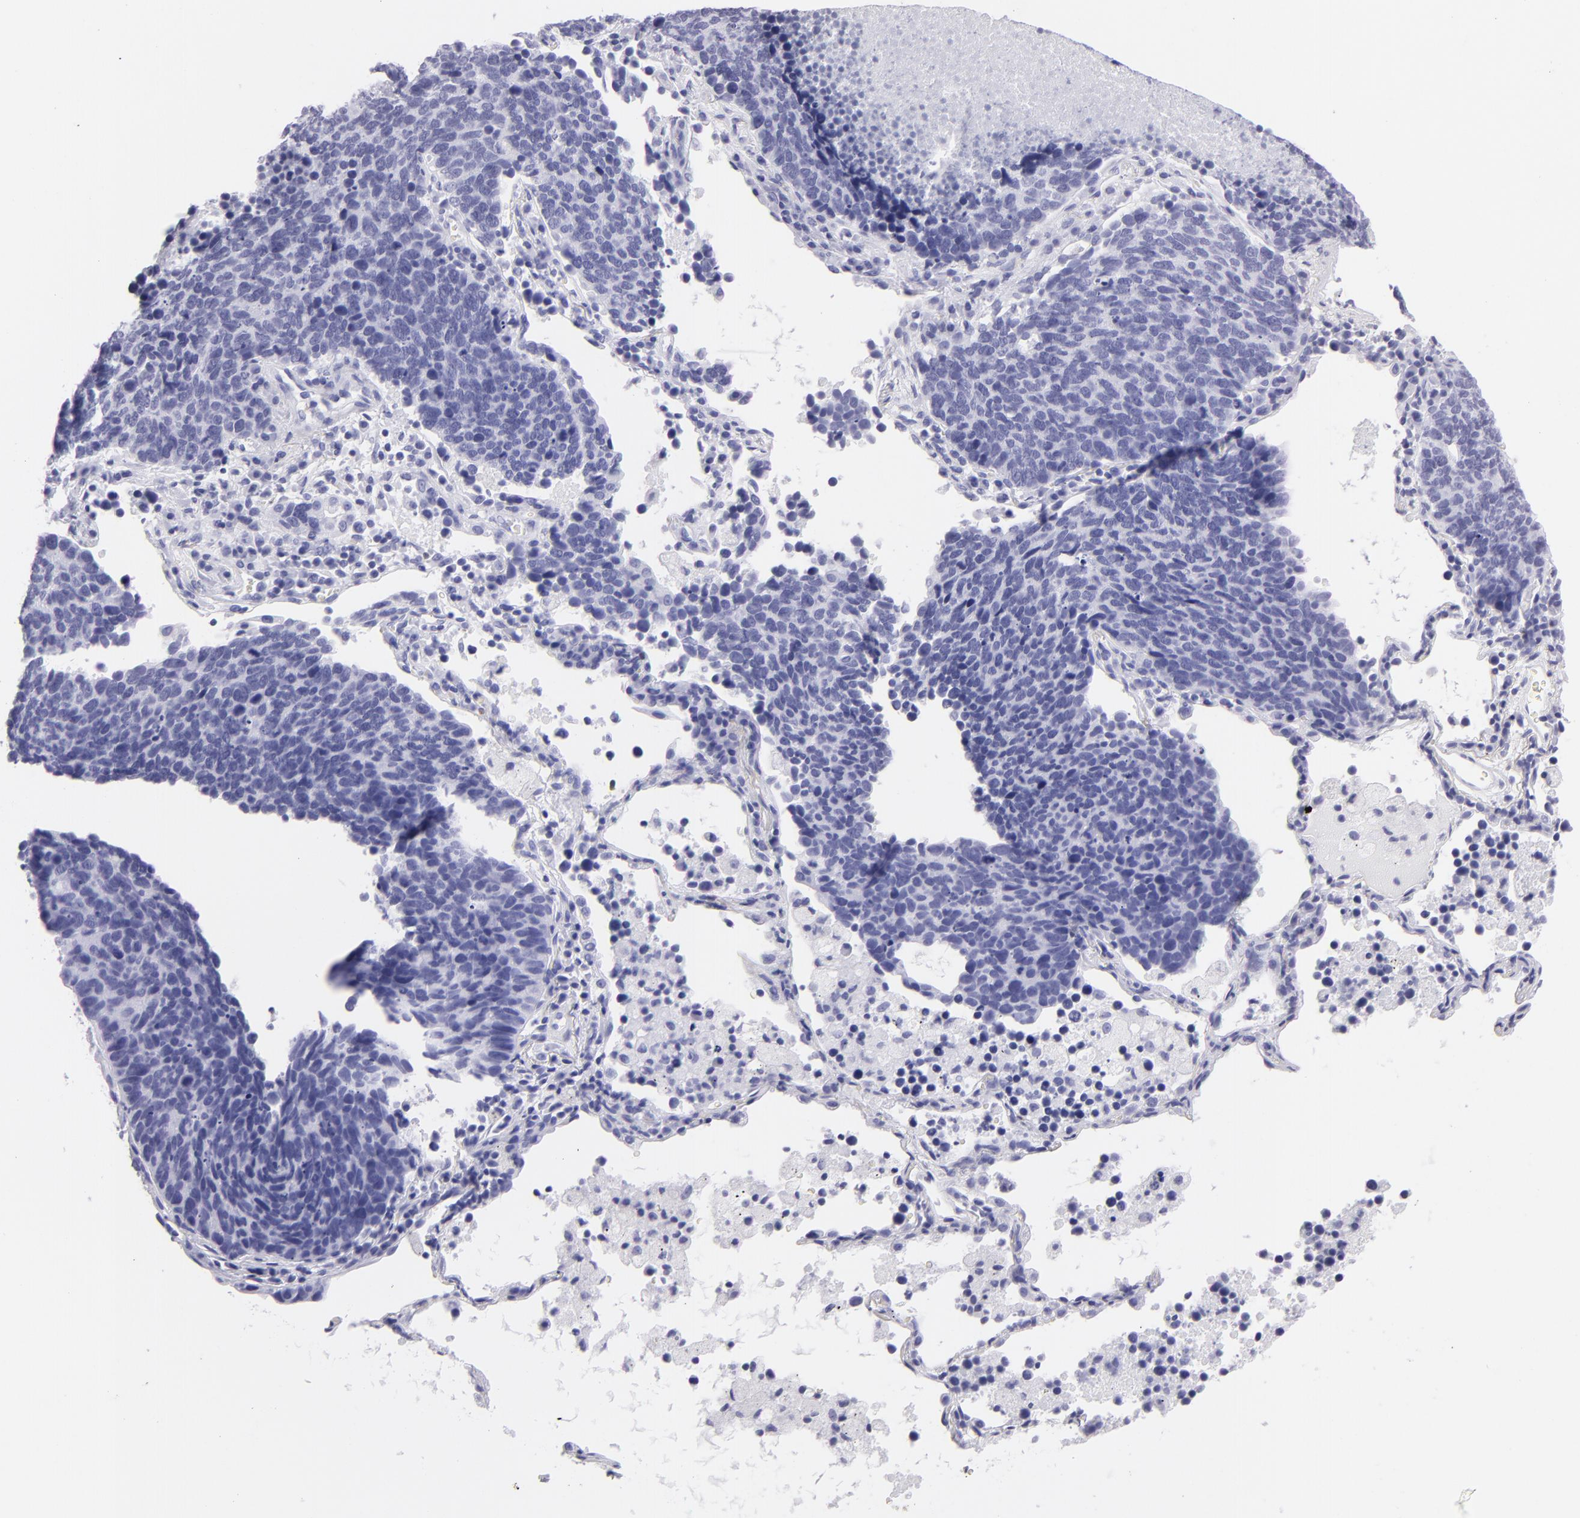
{"staining": {"intensity": "negative", "quantity": "none", "location": "none"}, "tissue": "lung cancer", "cell_type": "Tumor cells", "image_type": "cancer", "snomed": [{"axis": "morphology", "description": "Neoplasm, malignant, NOS"}, {"axis": "topography", "description": "Lung"}], "caption": "Tumor cells are negative for protein expression in human lung cancer (malignant neoplasm).", "gene": "PVALB", "patient": {"sex": "female", "age": 75}}